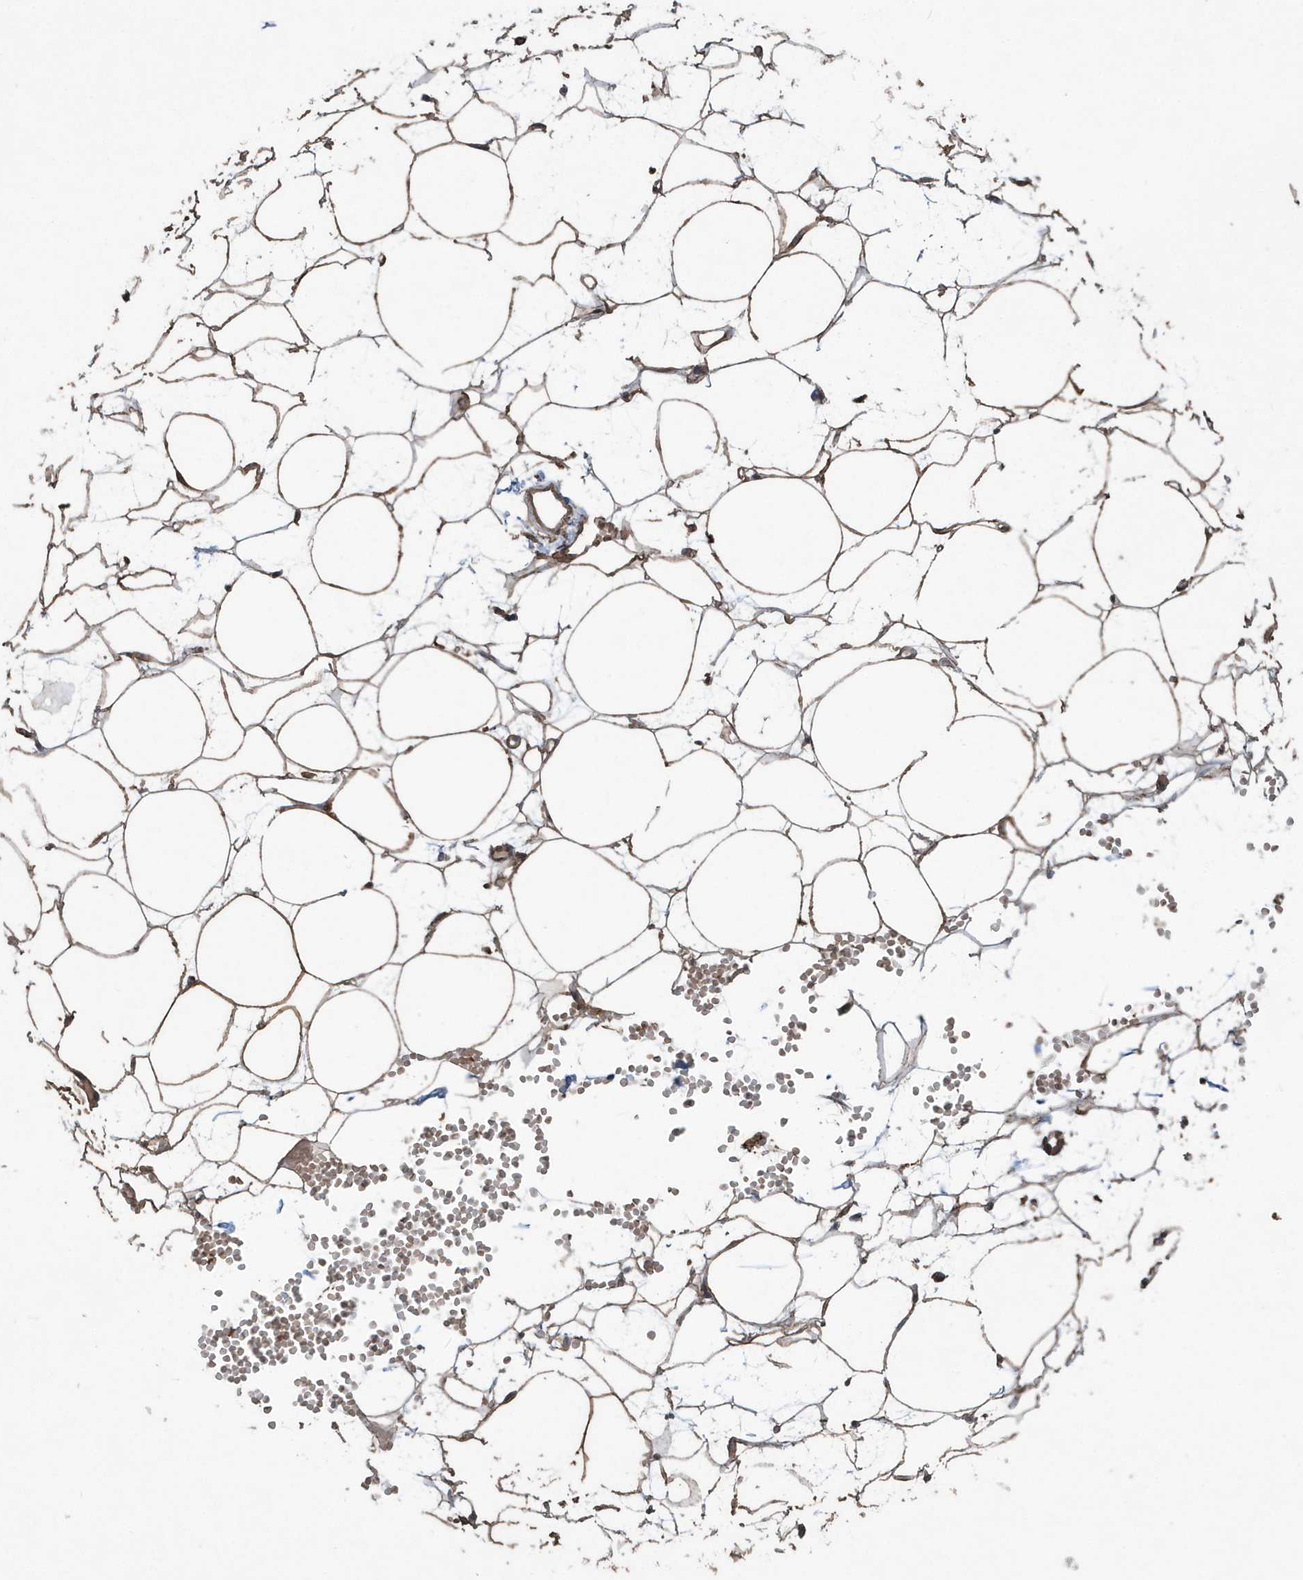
{"staining": {"intensity": "moderate", "quantity": ">75%", "location": "cytoplasmic/membranous,nuclear"}, "tissue": "adipose tissue", "cell_type": "Adipocytes", "image_type": "normal", "snomed": [{"axis": "morphology", "description": "Normal tissue, NOS"}, {"axis": "topography", "description": "Breast"}], "caption": "Immunohistochemical staining of benign adipose tissue displays moderate cytoplasmic/membranous,nuclear protein expression in approximately >75% of adipocytes. Nuclei are stained in blue.", "gene": "PAXBP1", "patient": {"sex": "female", "age": 23}}